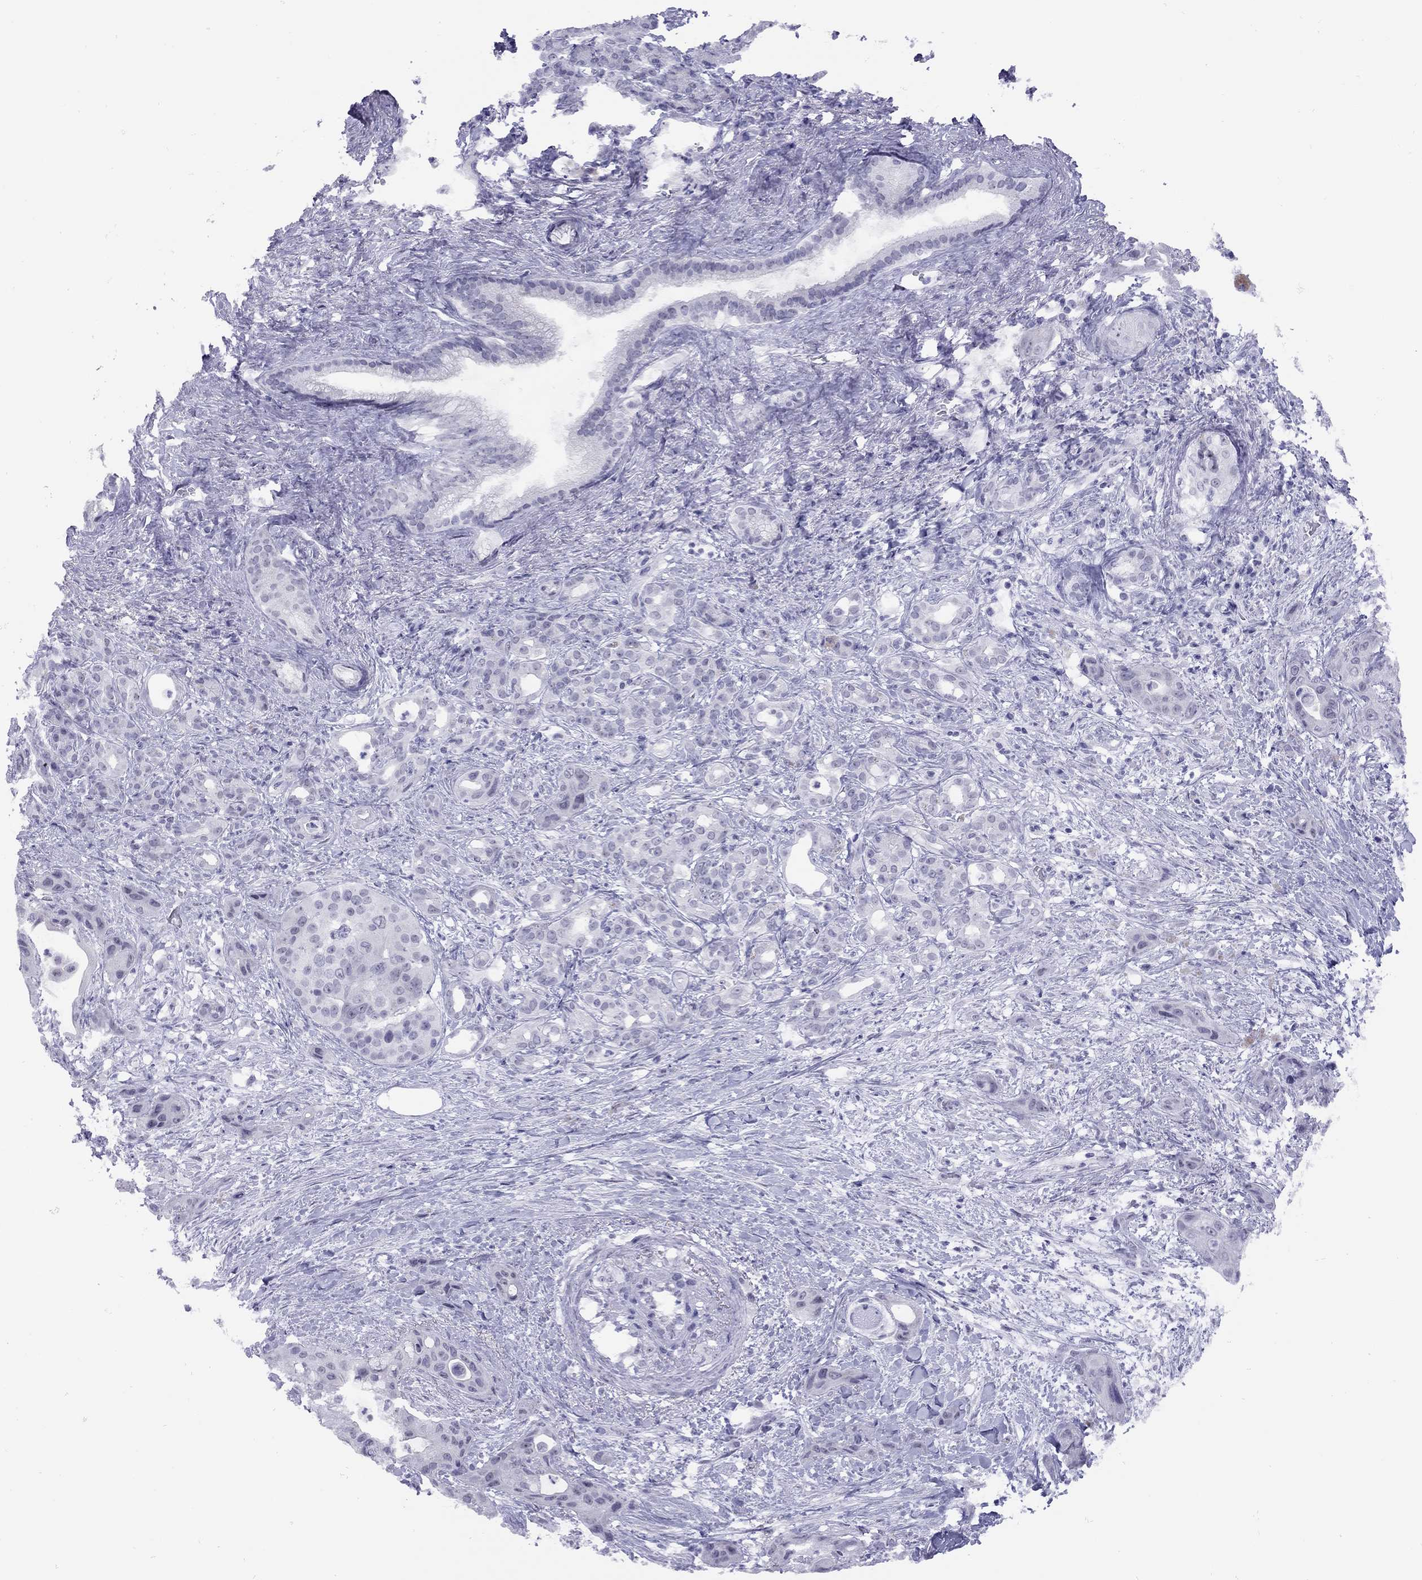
{"staining": {"intensity": "negative", "quantity": "none", "location": "none"}, "tissue": "pancreatic cancer", "cell_type": "Tumor cells", "image_type": "cancer", "snomed": [{"axis": "morphology", "description": "Adenocarcinoma, NOS"}, {"axis": "topography", "description": "Pancreas"}], "caption": "Pancreatic cancer (adenocarcinoma) was stained to show a protein in brown. There is no significant expression in tumor cells. The staining is performed using DAB brown chromogen with nuclei counter-stained in using hematoxylin.", "gene": "LYAR", "patient": {"sex": "male", "age": 71}}